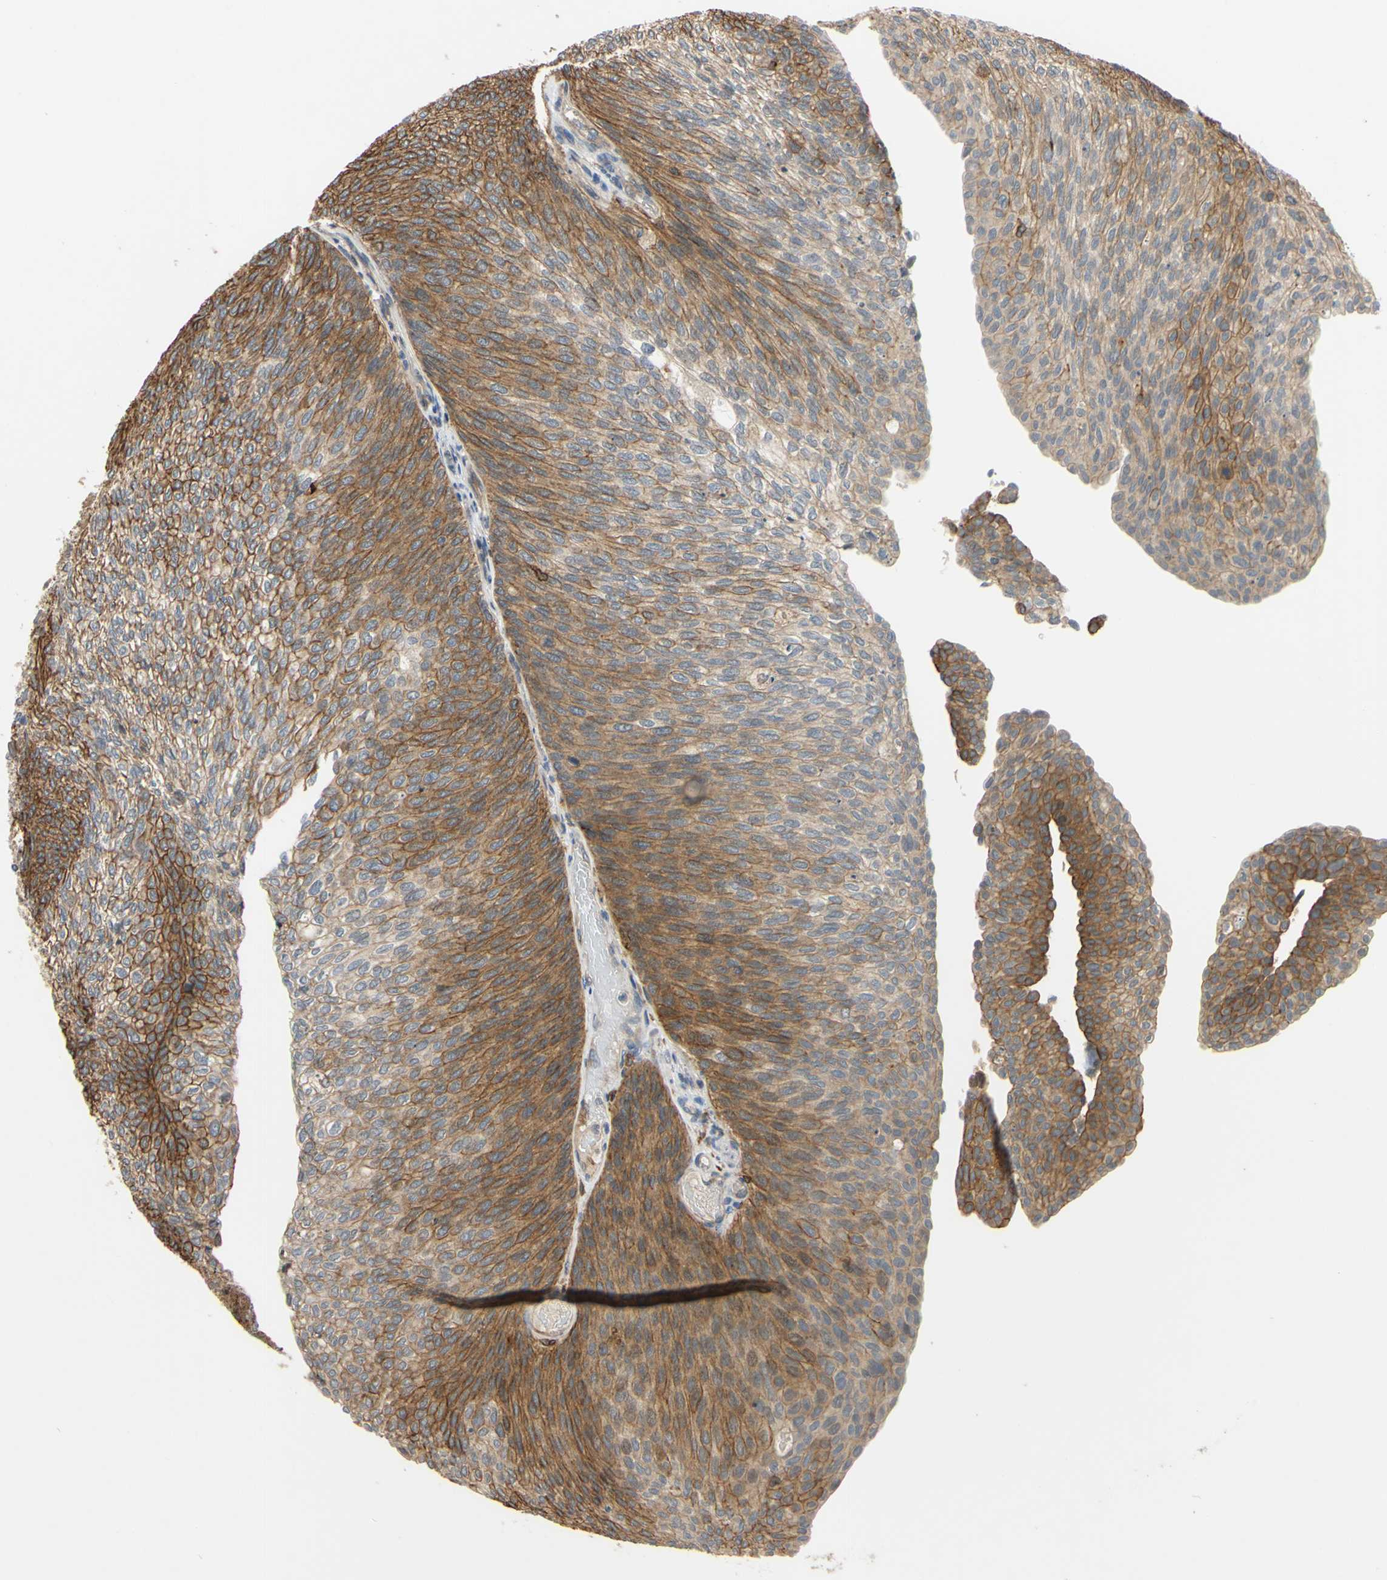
{"staining": {"intensity": "moderate", "quantity": "25%-75%", "location": "cytoplasmic/membranous"}, "tissue": "urothelial cancer", "cell_type": "Tumor cells", "image_type": "cancer", "snomed": [{"axis": "morphology", "description": "Urothelial carcinoma, Low grade"}, {"axis": "topography", "description": "Urinary bladder"}], "caption": "The immunohistochemical stain shows moderate cytoplasmic/membranous staining in tumor cells of urothelial cancer tissue.", "gene": "PLXNA2", "patient": {"sex": "female", "age": 79}}